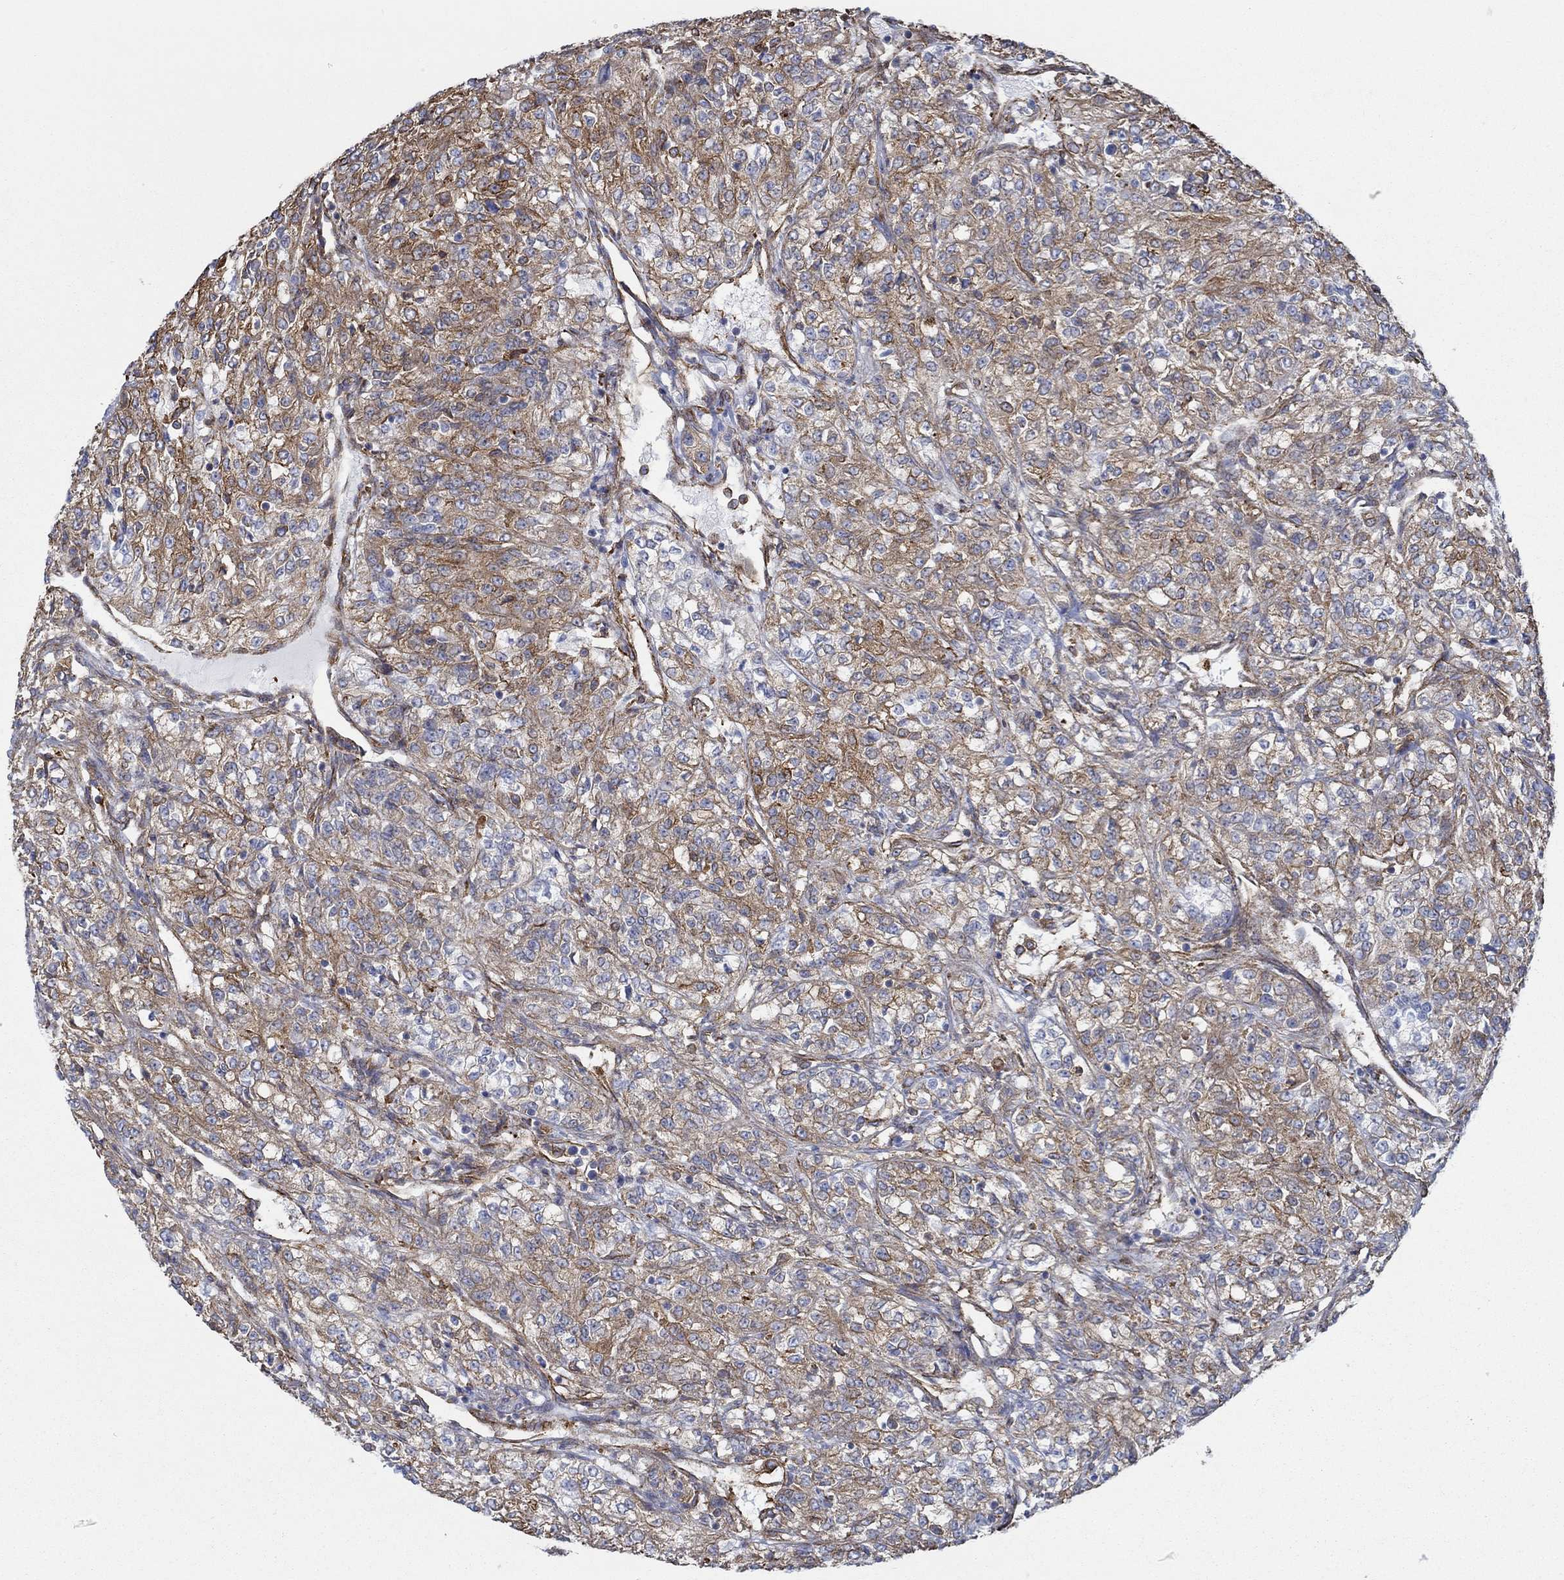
{"staining": {"intensity": "strong", "quantity": "<25%", "location": "cytoplasmic/membranous"}, "tissue": "renal cancer", "cell_type": "Tumor cells", "image_type": "cancer", "snomed": [{"axis": "morphology", "description": "Adenocarcinoma, NOS"}, {"axis": "topography", "description": "Kidney"}], "caption": "Brown immunohistochemical staining in renal adenocarcinoma reveals strong cytoplasmic/membranous expression in approximately <25% of tumor cells. Nuclei are stained in blue.", "gene": "STC2", "patient": {"sex": "female", "age": 63}}